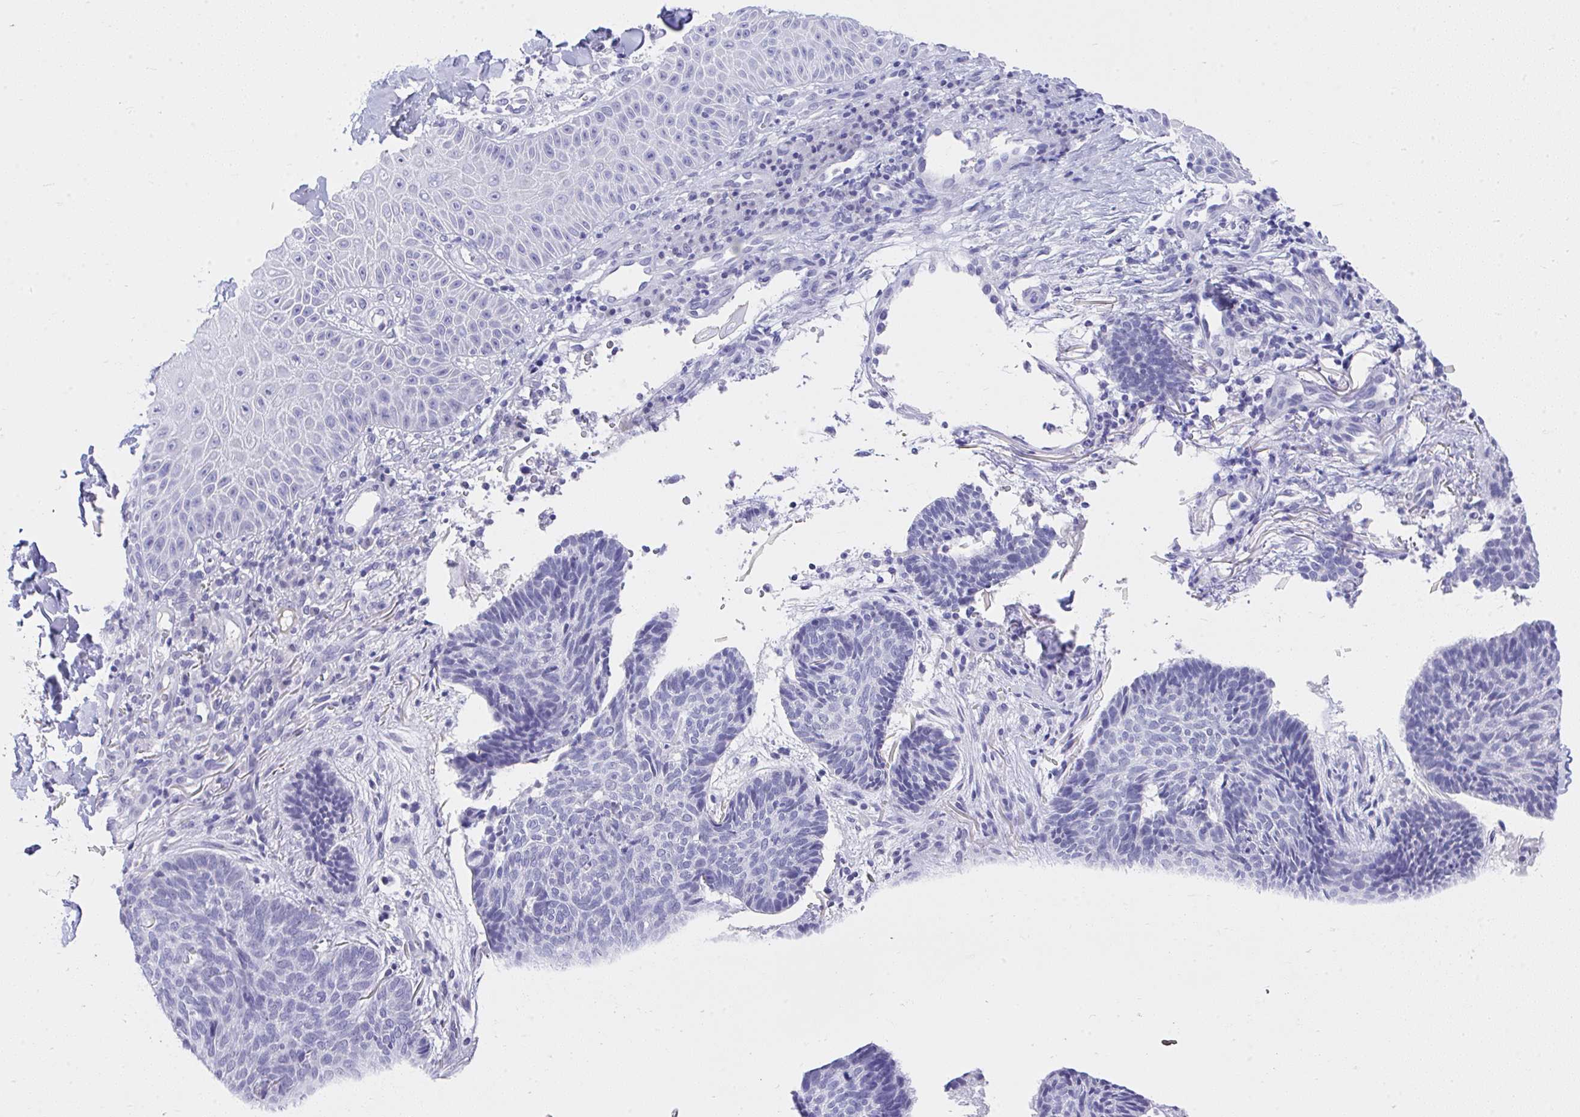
{"staining": {"intensity": "negative", "quantity": "none", "location": "none"}, "tissue": "skin cancer", "cell_type": "Tumor cells", "image_type": "cancer", "snomed": [{"axis": "morphology", "description": "Normal tissue, NOS"}, {"axis": "morphology", "description": "Basal cell carcinoma"}, {"axis": "topography", "description": "Skin"}], "caption": "Protein analysis of skin cancer (basal cell carcinoma) displays no significant staining in tumor cells. (Brightfield microscopy of DAB IHC at high magnification).", "gene": "MS4A12", "patient": {"sex": "male", "age": 50}}